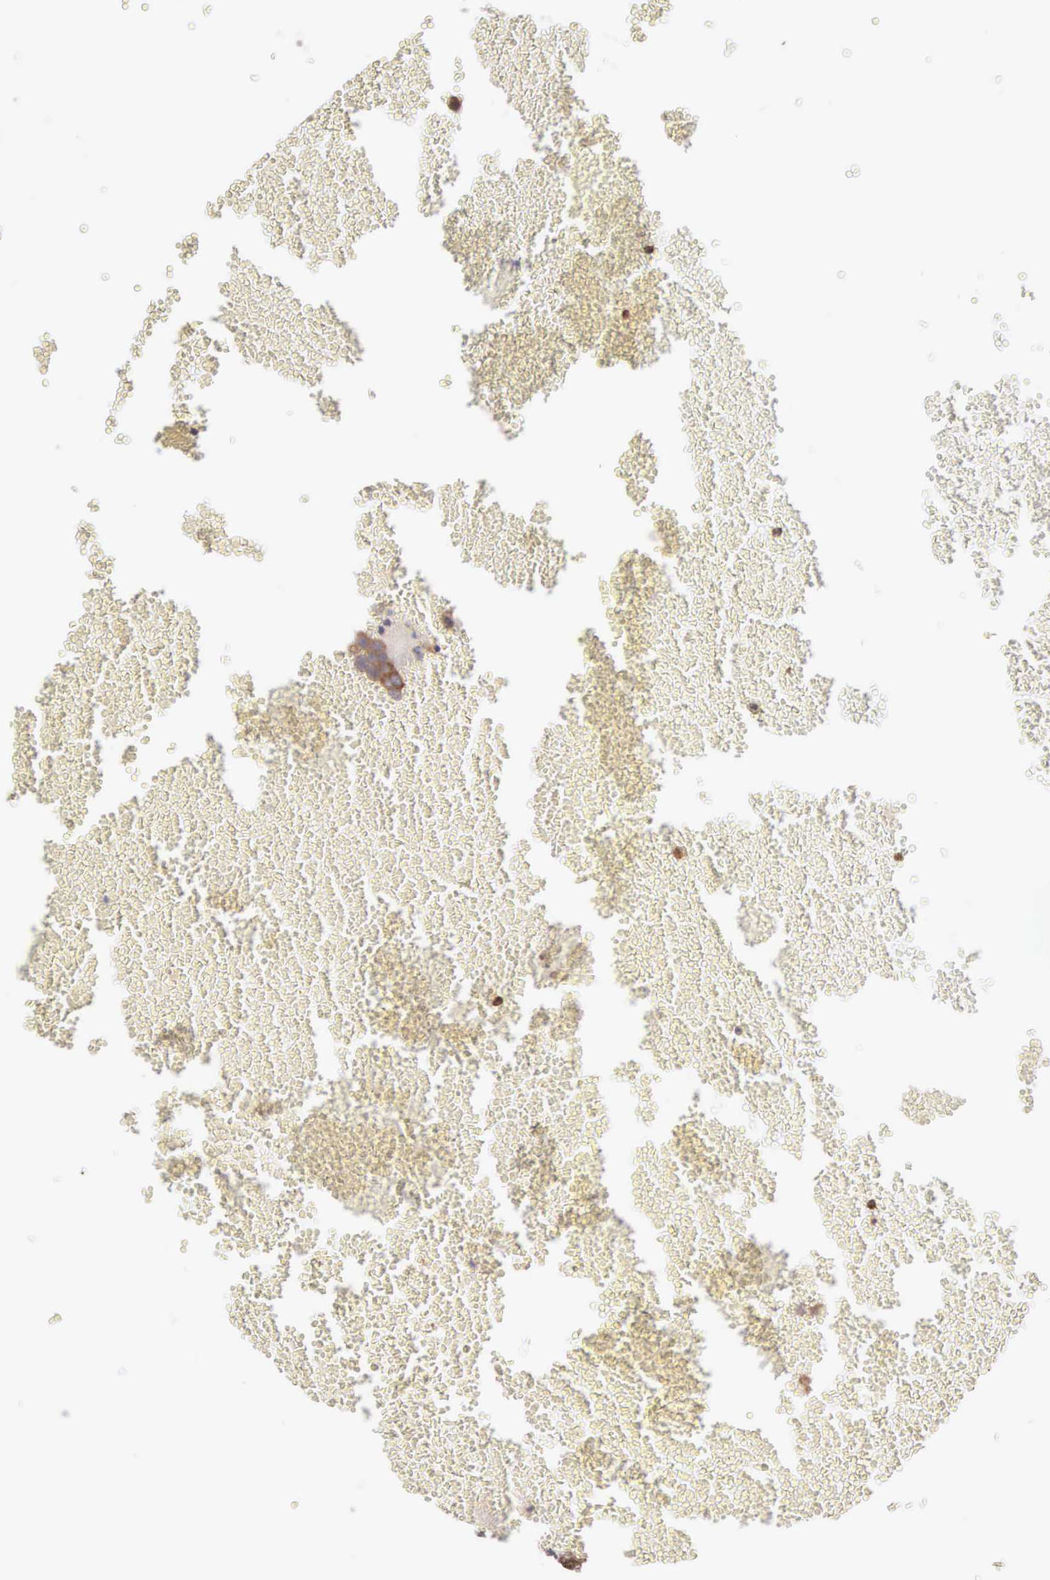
{"staining": {"intensity": "negative", "quantity": "none", "location": "none"}, "tissue": "testis cancer", "cell_type": "Tumor cells", "image_type": "cancer", "snomed": [{"axis": "morphology", "description": "Seminoma, NOS"}, {"axis": "topography", "description": "Testis"}], "caption": "Testis cancer (seminoma) was stained to show a protein in brown. There is no significant positivity in tumor cells.", "gene": "SH3BP1", "patient": {"sex": "male", "age": 71}}